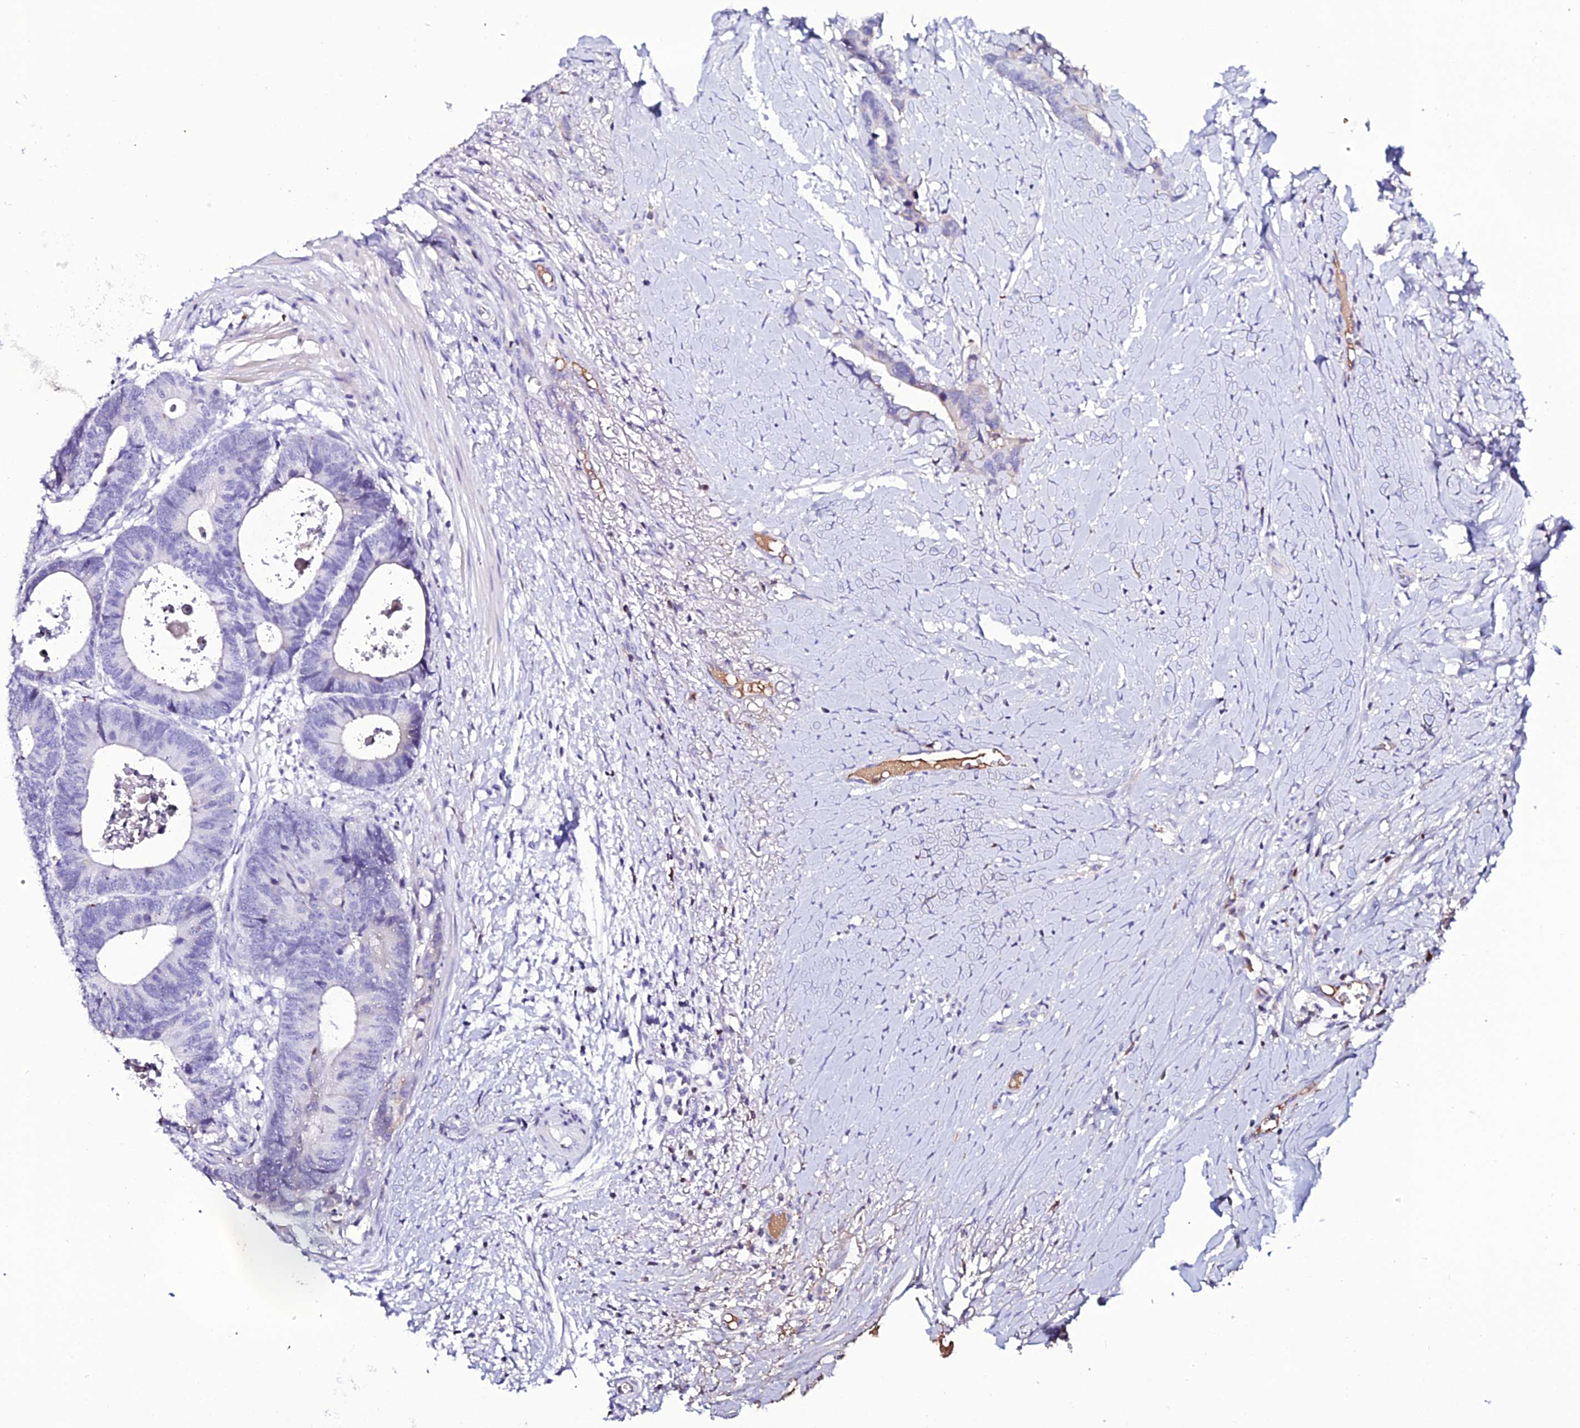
{"staining": {"intensity": "negative", "quantity": "none", "location": "none"}, "tissue": "colorectal cancer", "cell_type": "Tumor cells", "image_type": "cancer", "snomed": [{"axis": "morphology", "description": "Adenocarcinoma, NOS"}, {"axis": "topography", "description": "Colon"}], "caption": "Tumor cells show no significant protein expression in adenocarcinoma (colorectal). (Stains: DAB (3,3'-diaminobenzidine) IHC with hematoxylin counter stain, Microscopy: brightfield microscopy at high magnification).", "gene": "DEFB132", "patient": {"sex": "female", "age": 57}}